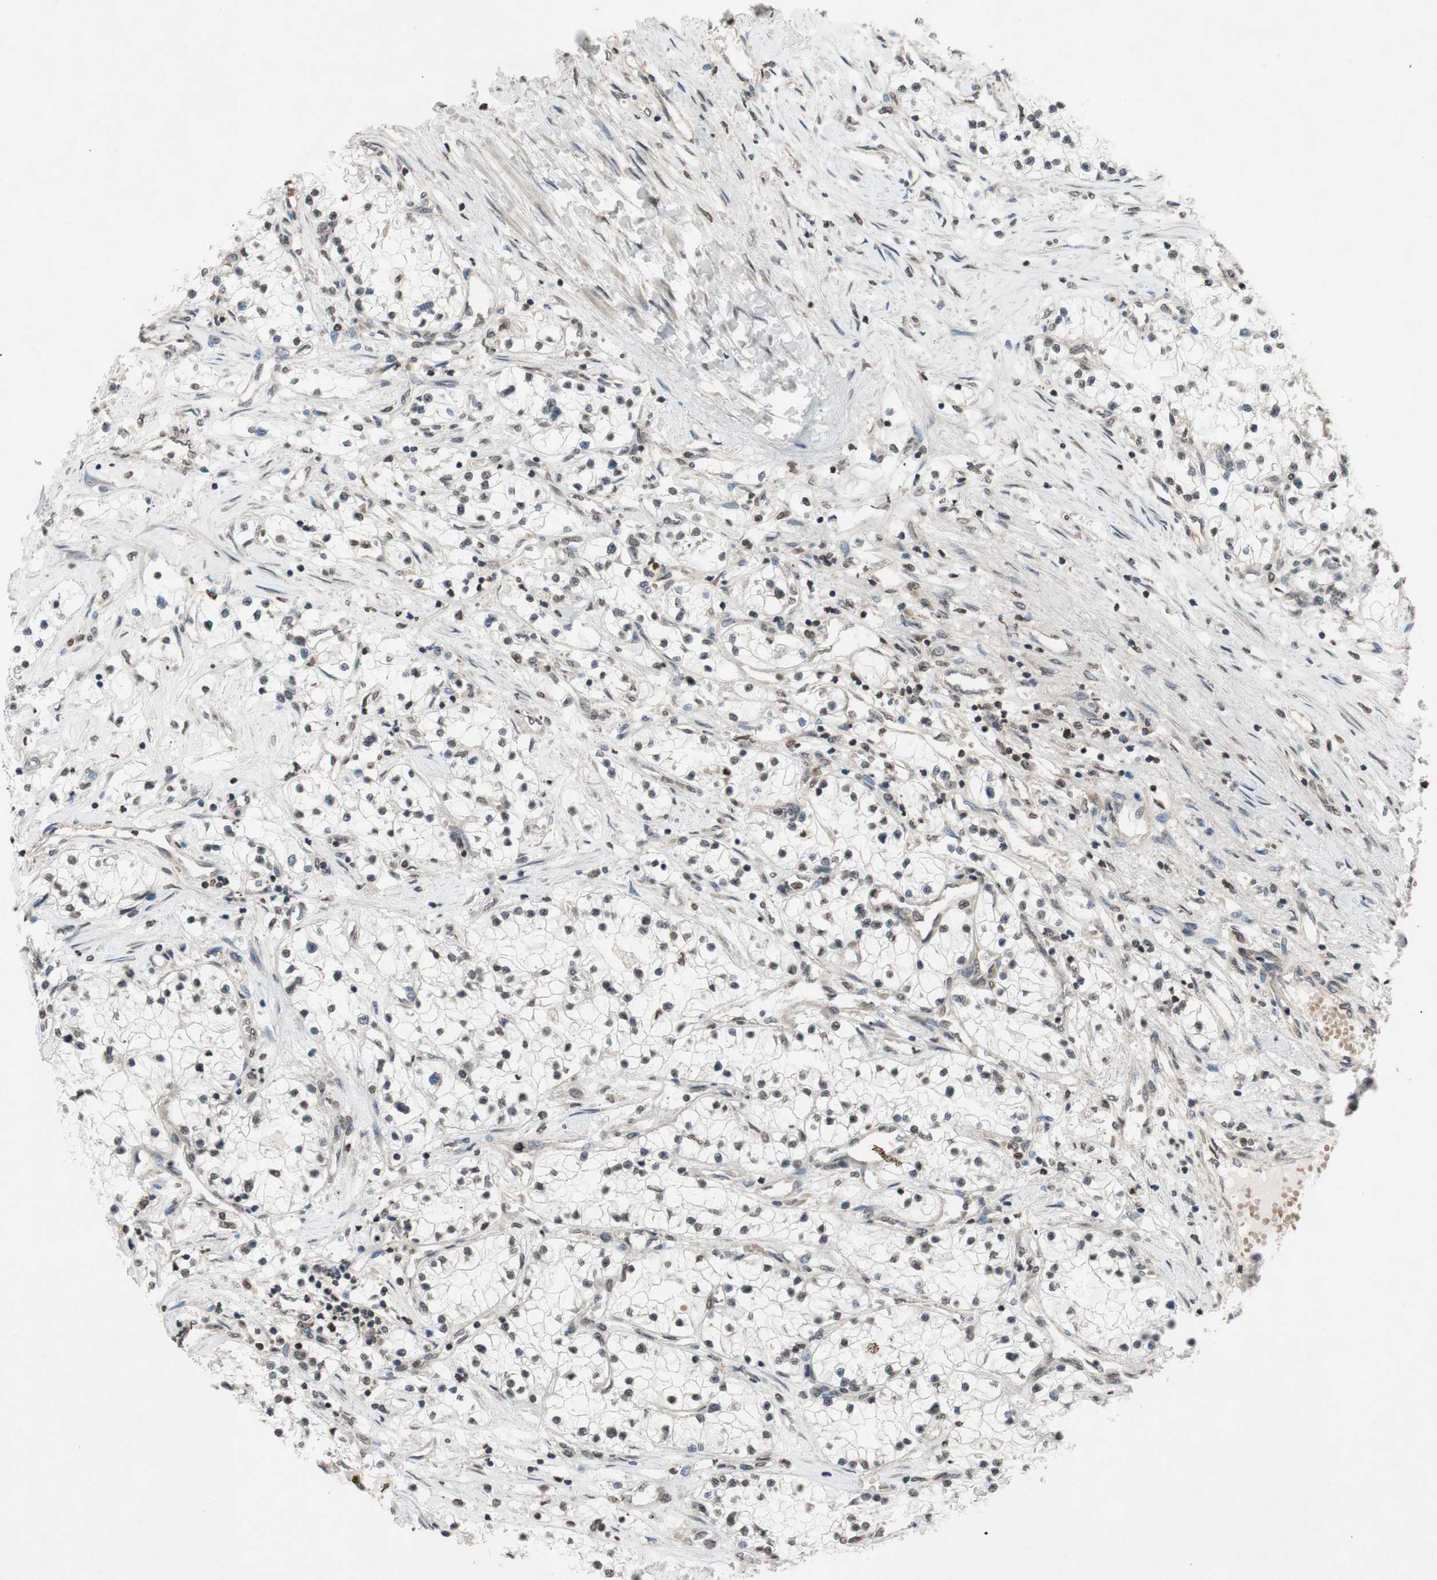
{"staining": {"intensity": "moderate", "quantity": "25%-75%", "location": "nuclear"}, "tissue": "renal cancer", "cell_type": "Tumor cells", "image_type": "cancer", "snomed": [{"axis": "morphology", "description": "Adenocarcinoma, NOS"}, {"axis": "topography", "description": "Kidney"}], "caption": "Human renal adenocarcinoma stained with a brown dye reveals moderate nuclear positive positivity in approximately 25%-75% of tumor cells.", "gene": "MCM6", "patient": {"sex": "male", "age": 68}}